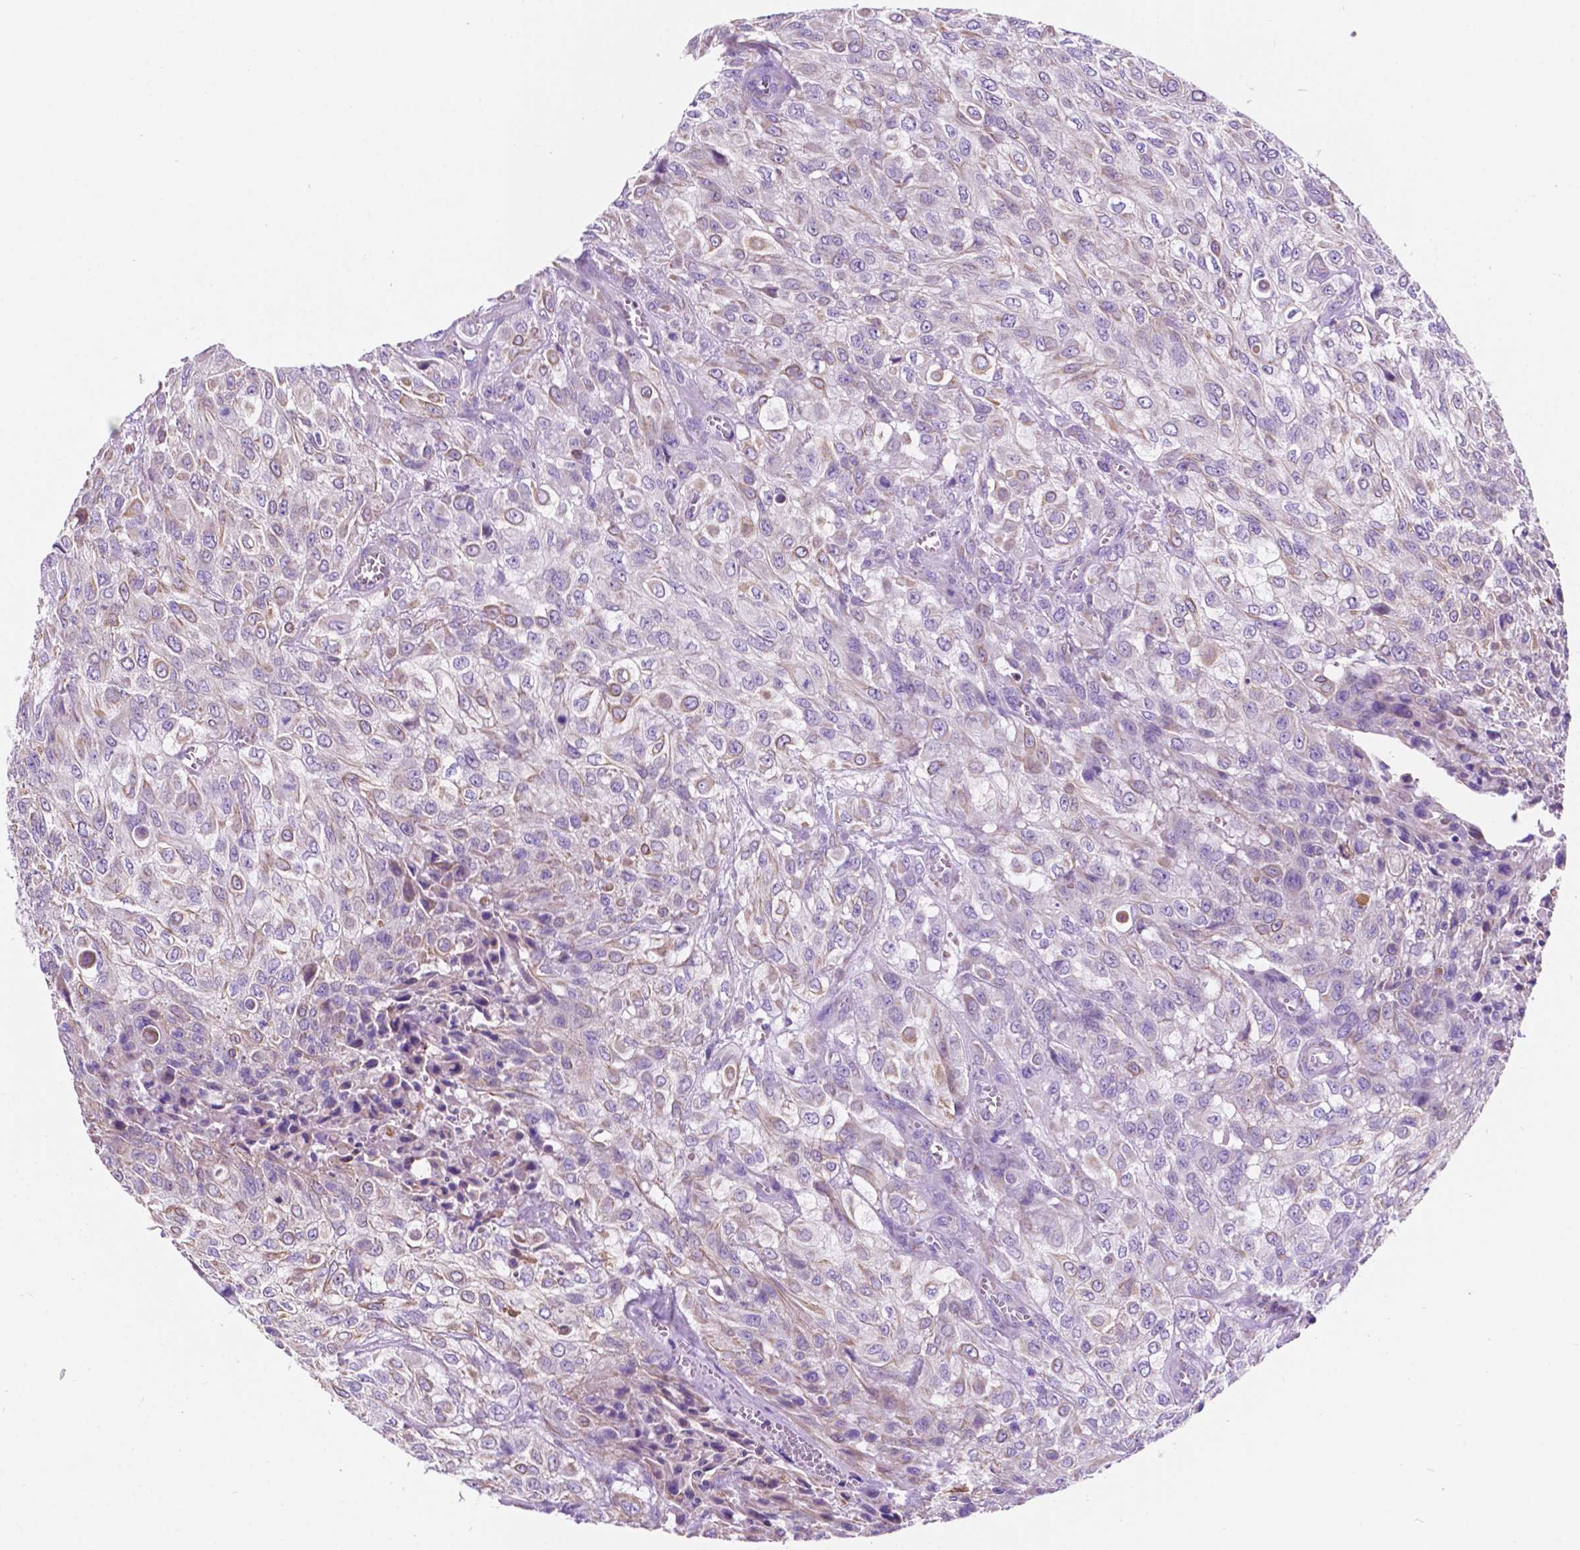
{"staining": {"intensity": "weak", "quantity": "<25%", "location": "cytoplasmic/membranous"}, "tissue": "urothelial cancer", "cell_type": "Tumor cells", "image_type": "cancer", "snomed": [{"axis": "morphology", "description": "Urothelial carcinoma, High grade"}, {"axis": "topography", "description": "Urinary bladder"}], "caption": "Immunohistochemistry photomicrograph of urothelial cancer stained for a protein (brown), which displays no expression in tumor cells.", "gene": "TRPV5", "patient": {"sex": "male", "age": 57}}